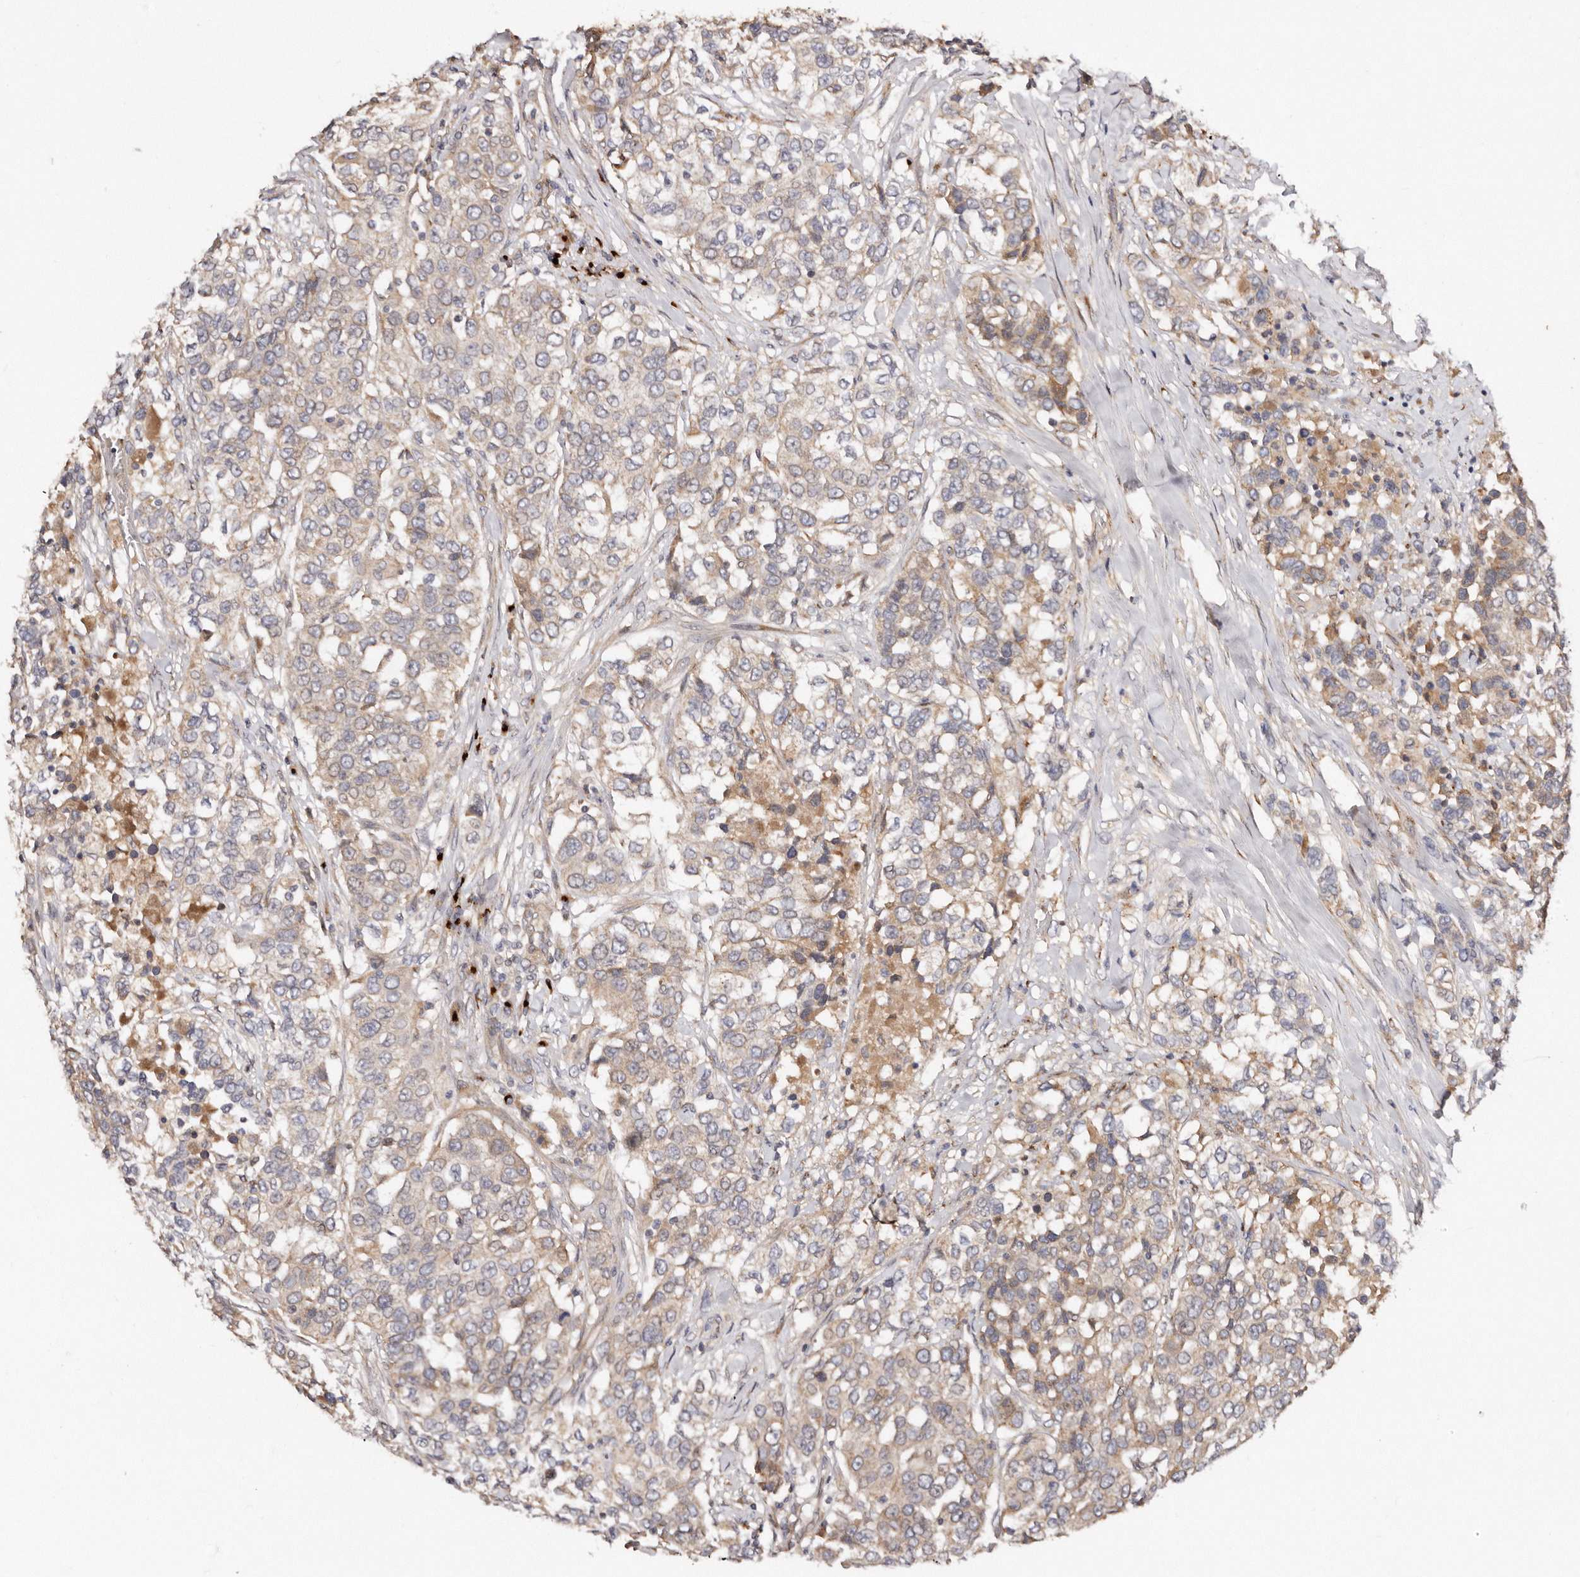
{"staining": {"intensity": "moderate", "quantity": "<25%", "location": "cytoplasmic/membranous"}, "tissue": "urothelial cancer", "cell_type": "Tumor cells", "image_type": "cancer", "snomed": [{"axis": "morphology", "description": "Urothelial carcinoma, High grade"}, {"axis": "topography", "description": "Urinary bladder"}], "caption": "Protein analysis of urothelial cancer tissue demonstrates moderate cytoplasmic/membranous expression in about <25% of tumor cells.", "gene": "DACT2", "patient": {"sex": "female", "age": 80}}